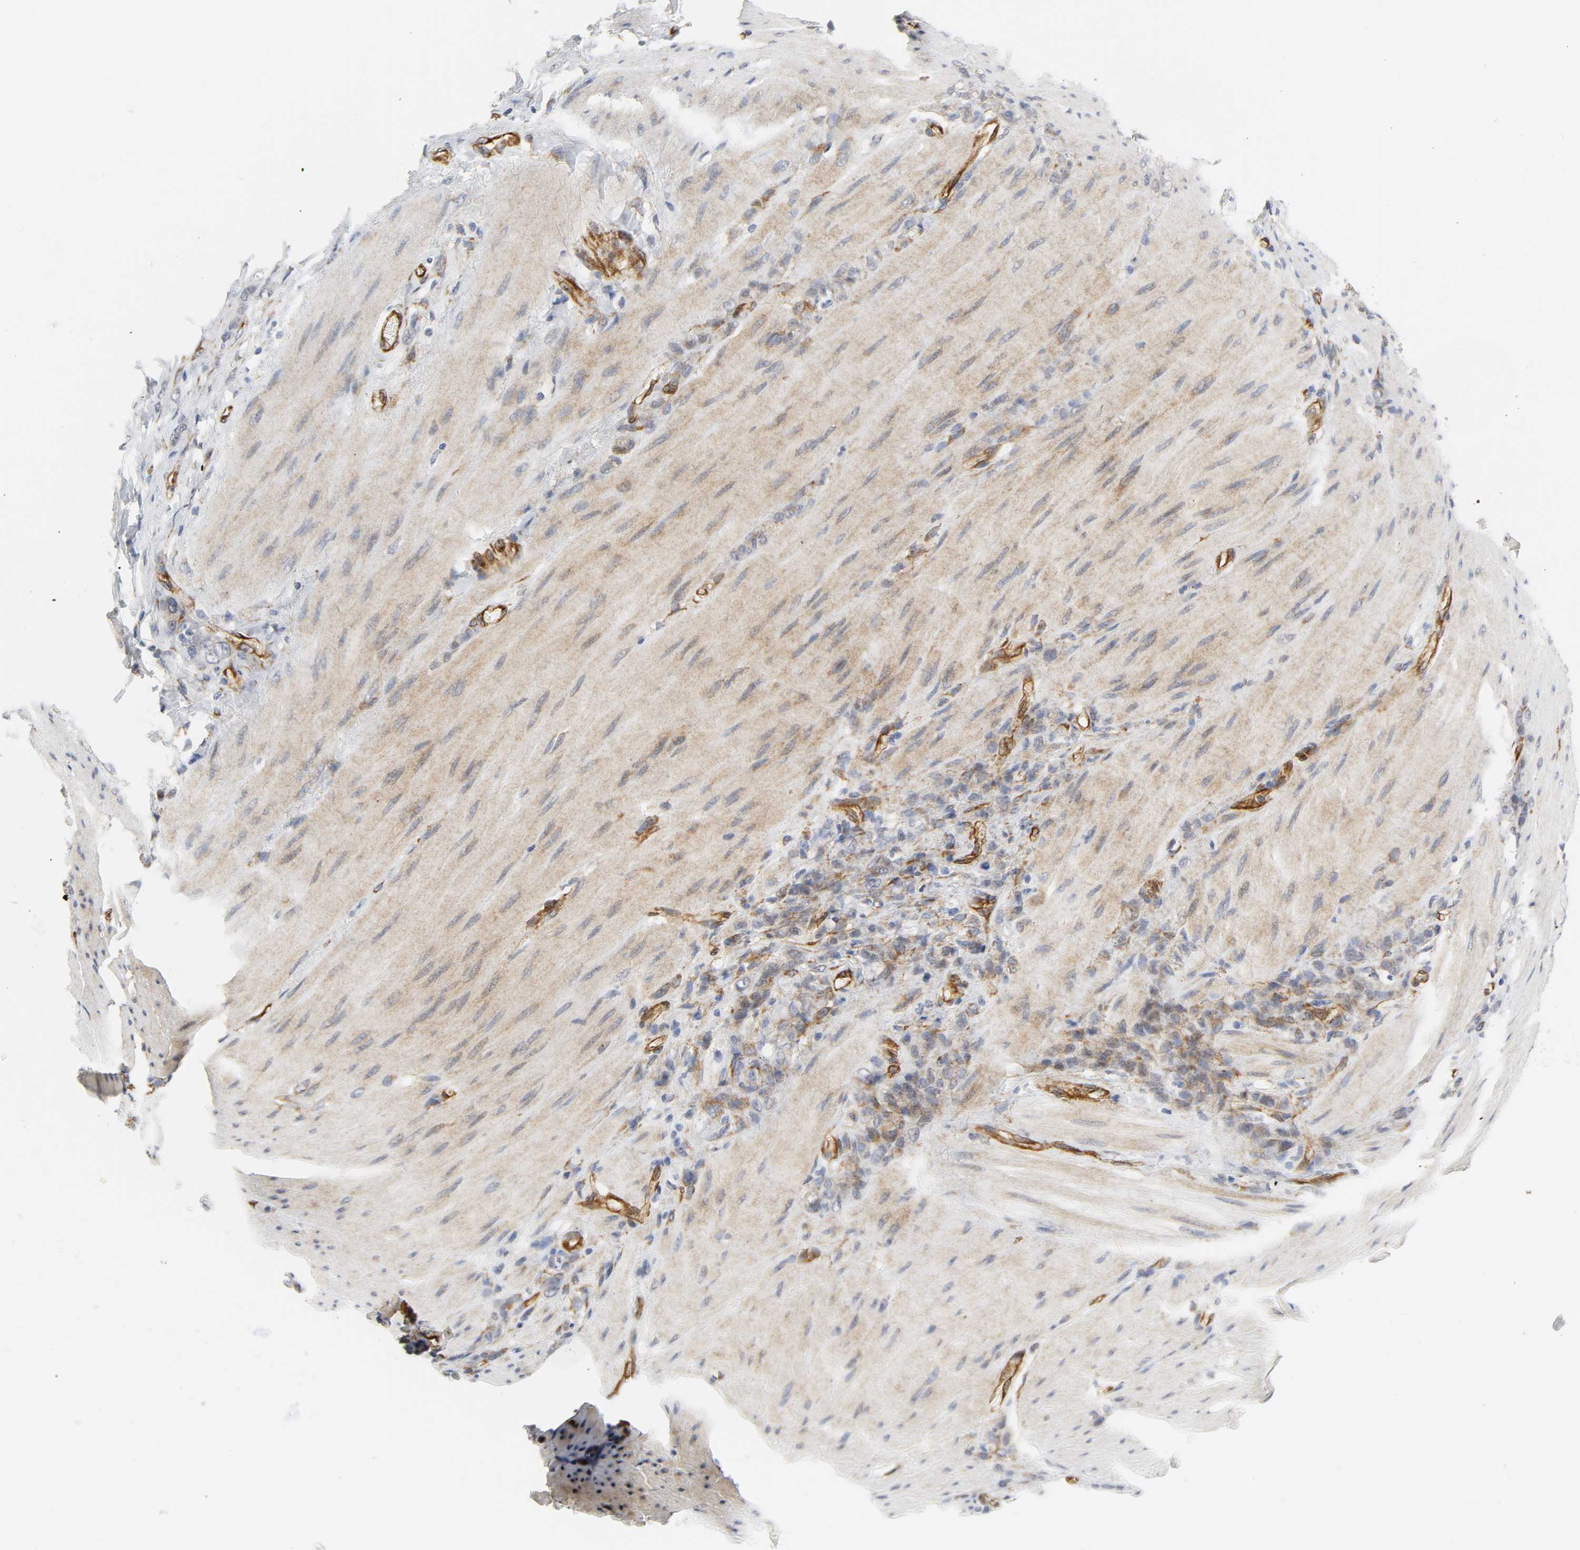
{"staining": {"intensity": "moderate", "quantity": "<25%", "location": "cytoplasmic/membranous"}, "tissue": "stomach cancer", "cell_type": "Tumor cells", "image_type": "cancer", "snomed": [{"axis": "morphology", "description": "Adenocarcinoma, NOS"}, {"axis": "topography", "description": "Stomach"}], "caption": "This is a histology image of immunohistochemistry (IHC) staining of stomach adenocarcinoma, which shows moderate staining in the cytoplasmic/membranous of tumor cells.", "gene": "DOCK1", "patient": {"sex": "male", "age": 82}}